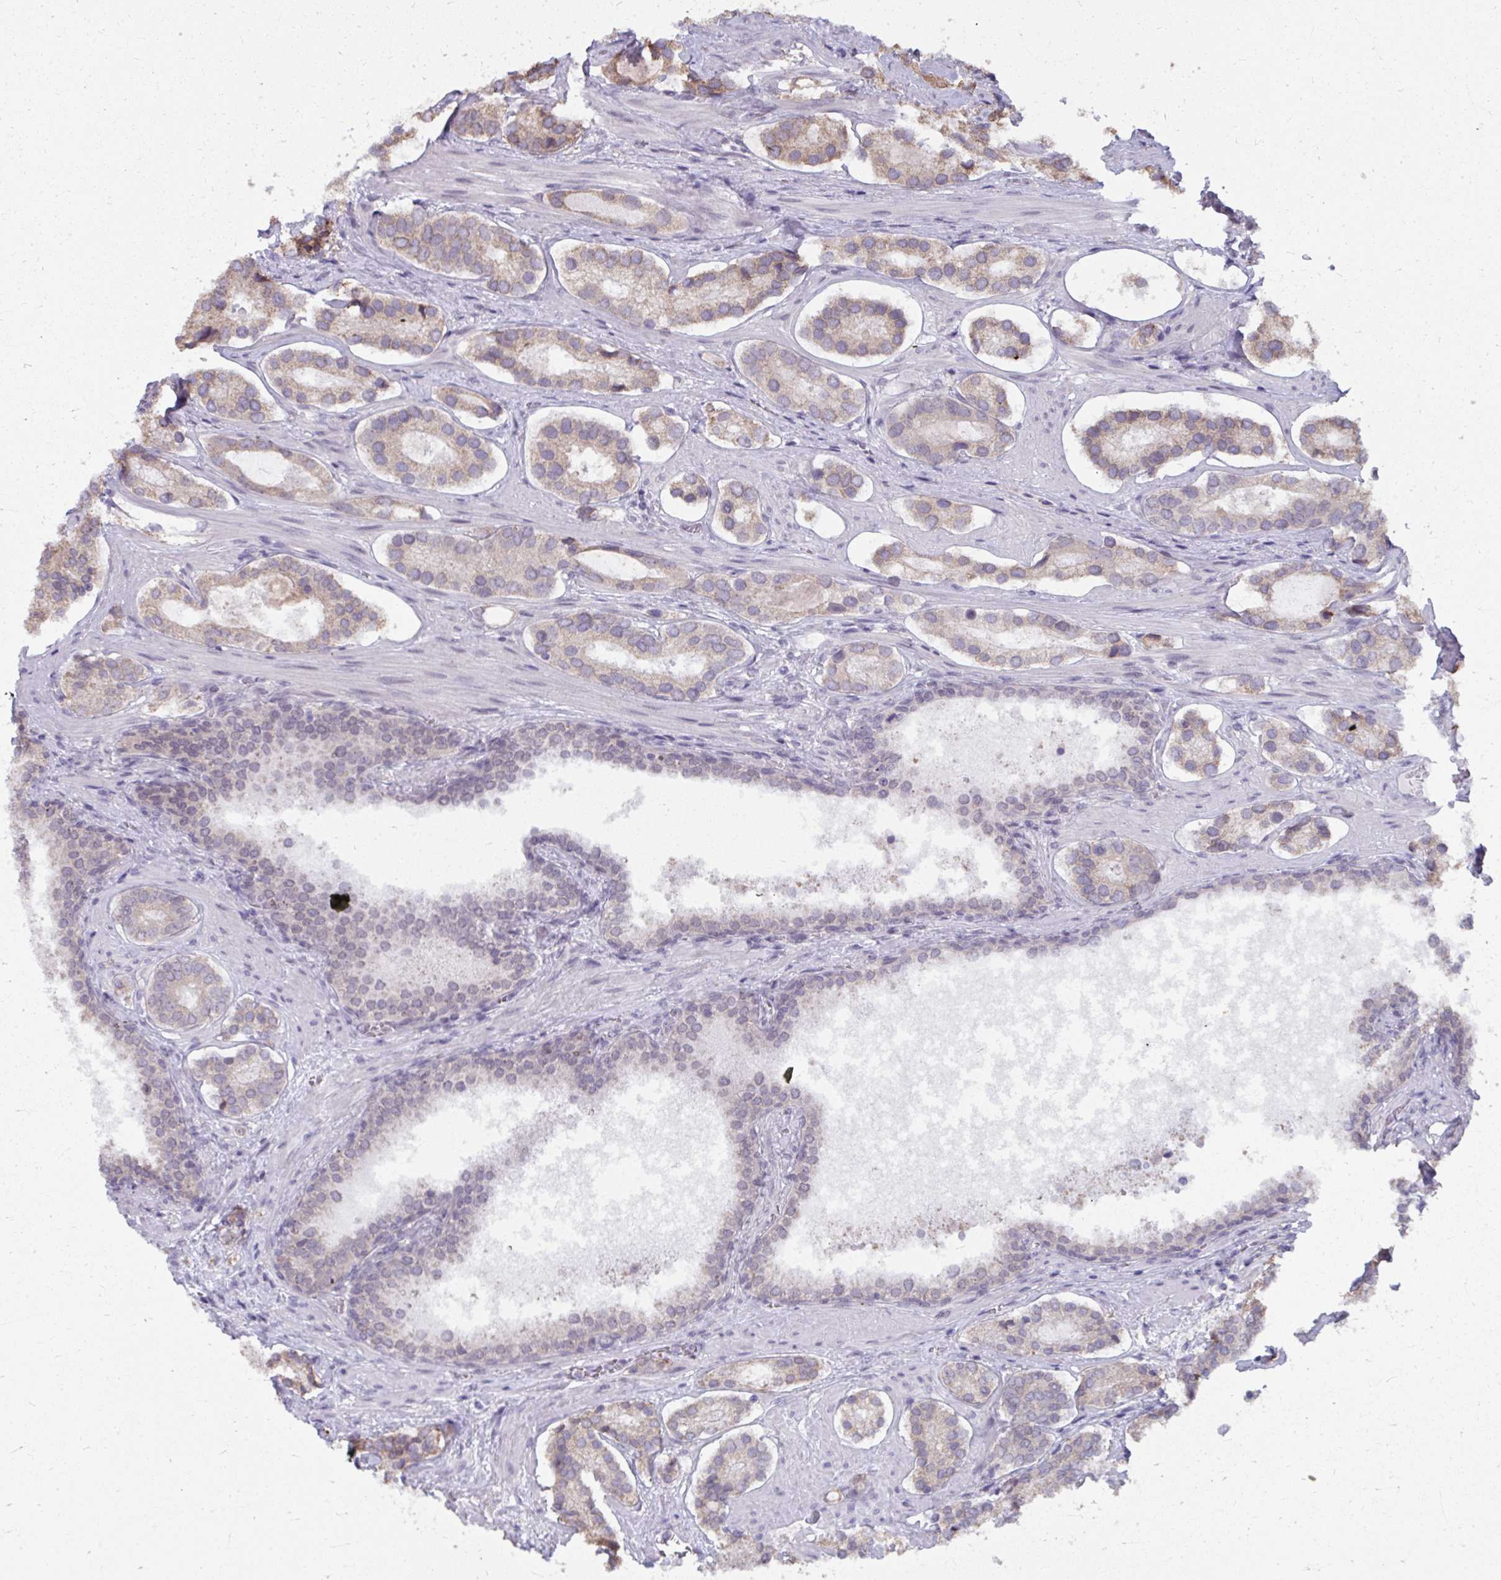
{"staining": {"intensity": "weak", "quantity": "25%-75%", "location": "cytoplasmic/membranous"}, "tissue": "prostate cancer", "cell_type": "Tumor cells", "image_type": "cancer", "snomed": [{"axis": "morphology", "description": "Adenocarcinoma, Low grade"}, {"axis": "topography", "description": "Prostate"}], "caption": "Approximately 25%-75% of tumor cells in low-grade adenocarcinoma (prostate) reveal weak cytoplasmic/membranous protein expression as visualized by brown immunohistochemical staining.", "gene": "NMNAT1", "patient": {"sex": "male", "age": 62}}